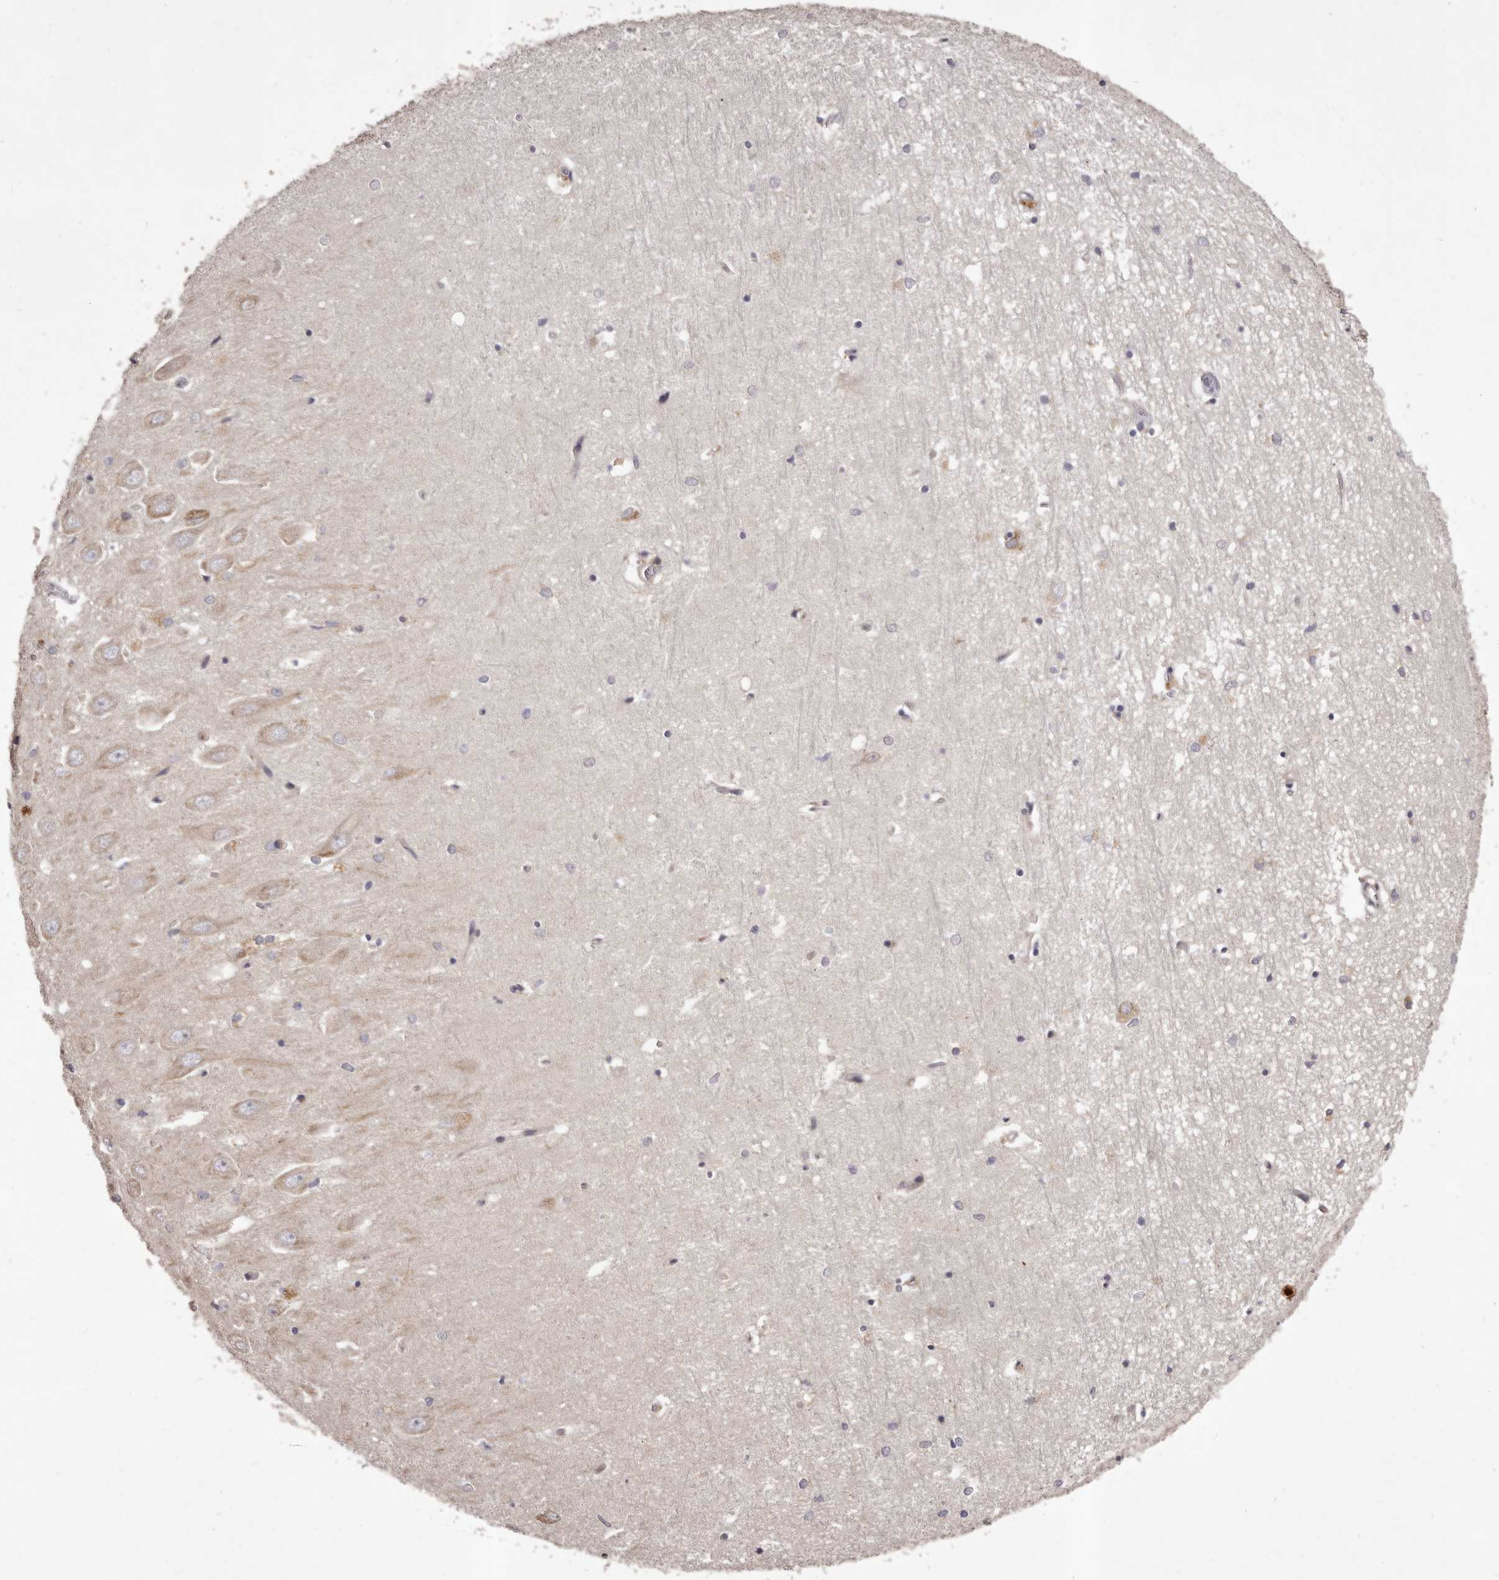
{"staining": {"intensity": "negative", "quantity": "none", "location": "none"}, "tissue": "hippocampus", "cell_type": "Glial cells", "image_type": "normal", "snomed": [{"axis": "morphology", "description": "Normal tissue, NOS"}, {"axis": "topography", "description": "Hippocampus"}], "caption": "DAB (3,3'-diaminobenzidine) immunohistochemical staining of benign hippocampus reveals no significant positivity in glial cells.", "gene": "ALPK1", "patient": {"sex": "female", "age": 64}}